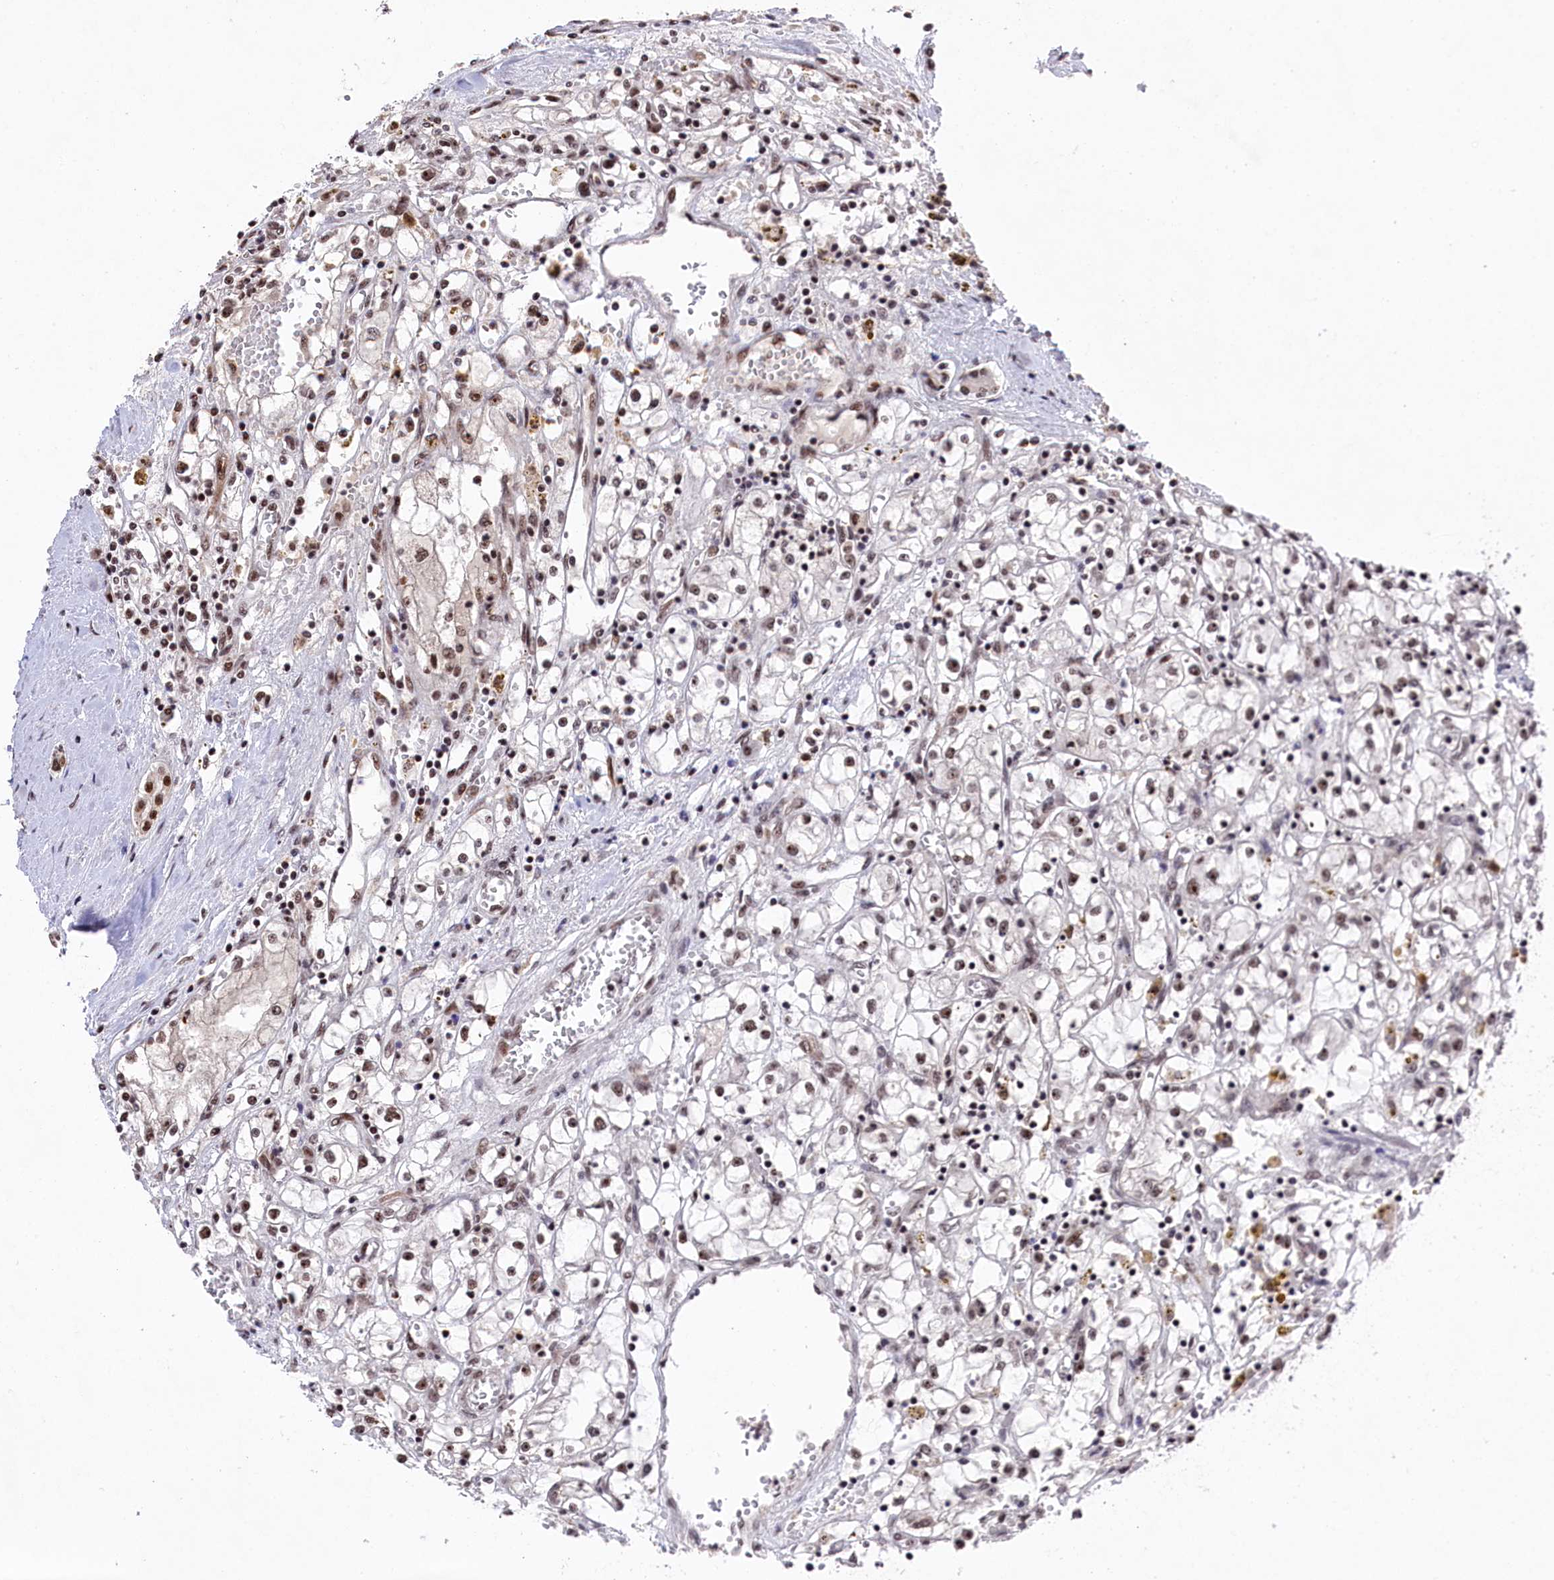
{"staining": {"intensity": "weak", "quantity": ">75%", "location": "nuclear"}, "tissue": "renal cancer", "cell_type": "Tumor cells", "image_type": "cancer", "snomed": [{"axis": "morphology", "description": "Adenocarcinoma, NOS"}, {"axis": "topography", "description": "Kidney"}], "caption": "Weak nuclear protein expression is appreciated in approximately >75% of tumor cells in renal cancer.", "gene": "PRPF31", "patient": {"sex": "male", "age": 56}}